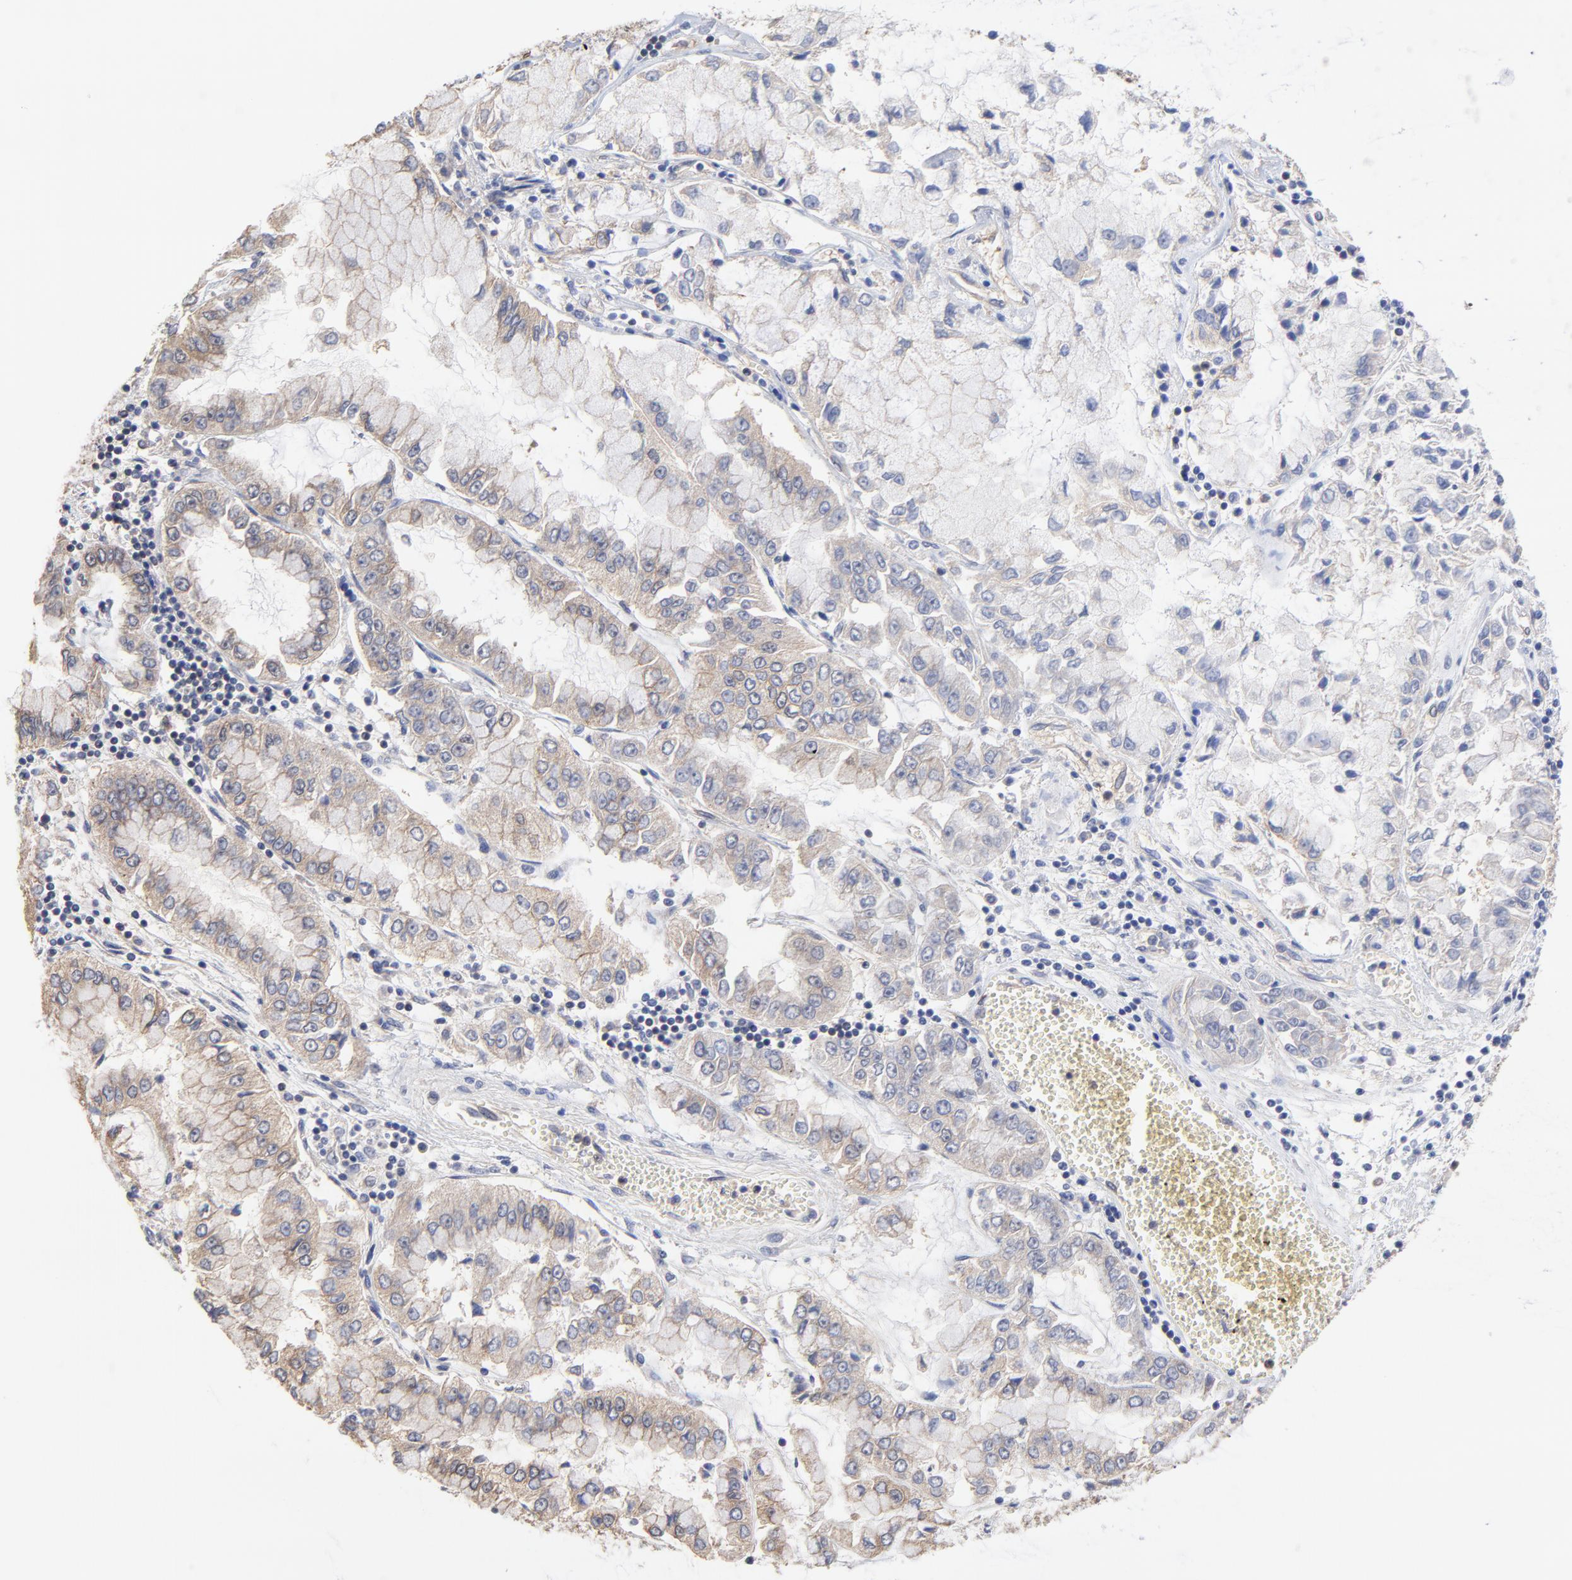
{"staining": {"intensity": "weak", "quantity": ">75%", "location": "cytoplasmic/membranous"}, "tissue": "liver cancer", "cell_type": "Tumor cells", "image_type": "cancer", "snomed": [{"axis": "morphology", "description": "Cholangiocarcinoma"}, {"axis": "topography", "description": "Liver"}], "caption": "A brown stain labels weak cytoplasmic/membranous expression of a protein in human liver cancer tumor cells. (DAB IHC with brightfield microscopy, high magnification).", "gene": "PCMT1", "patient": {"sex": "female", "age": 79}}